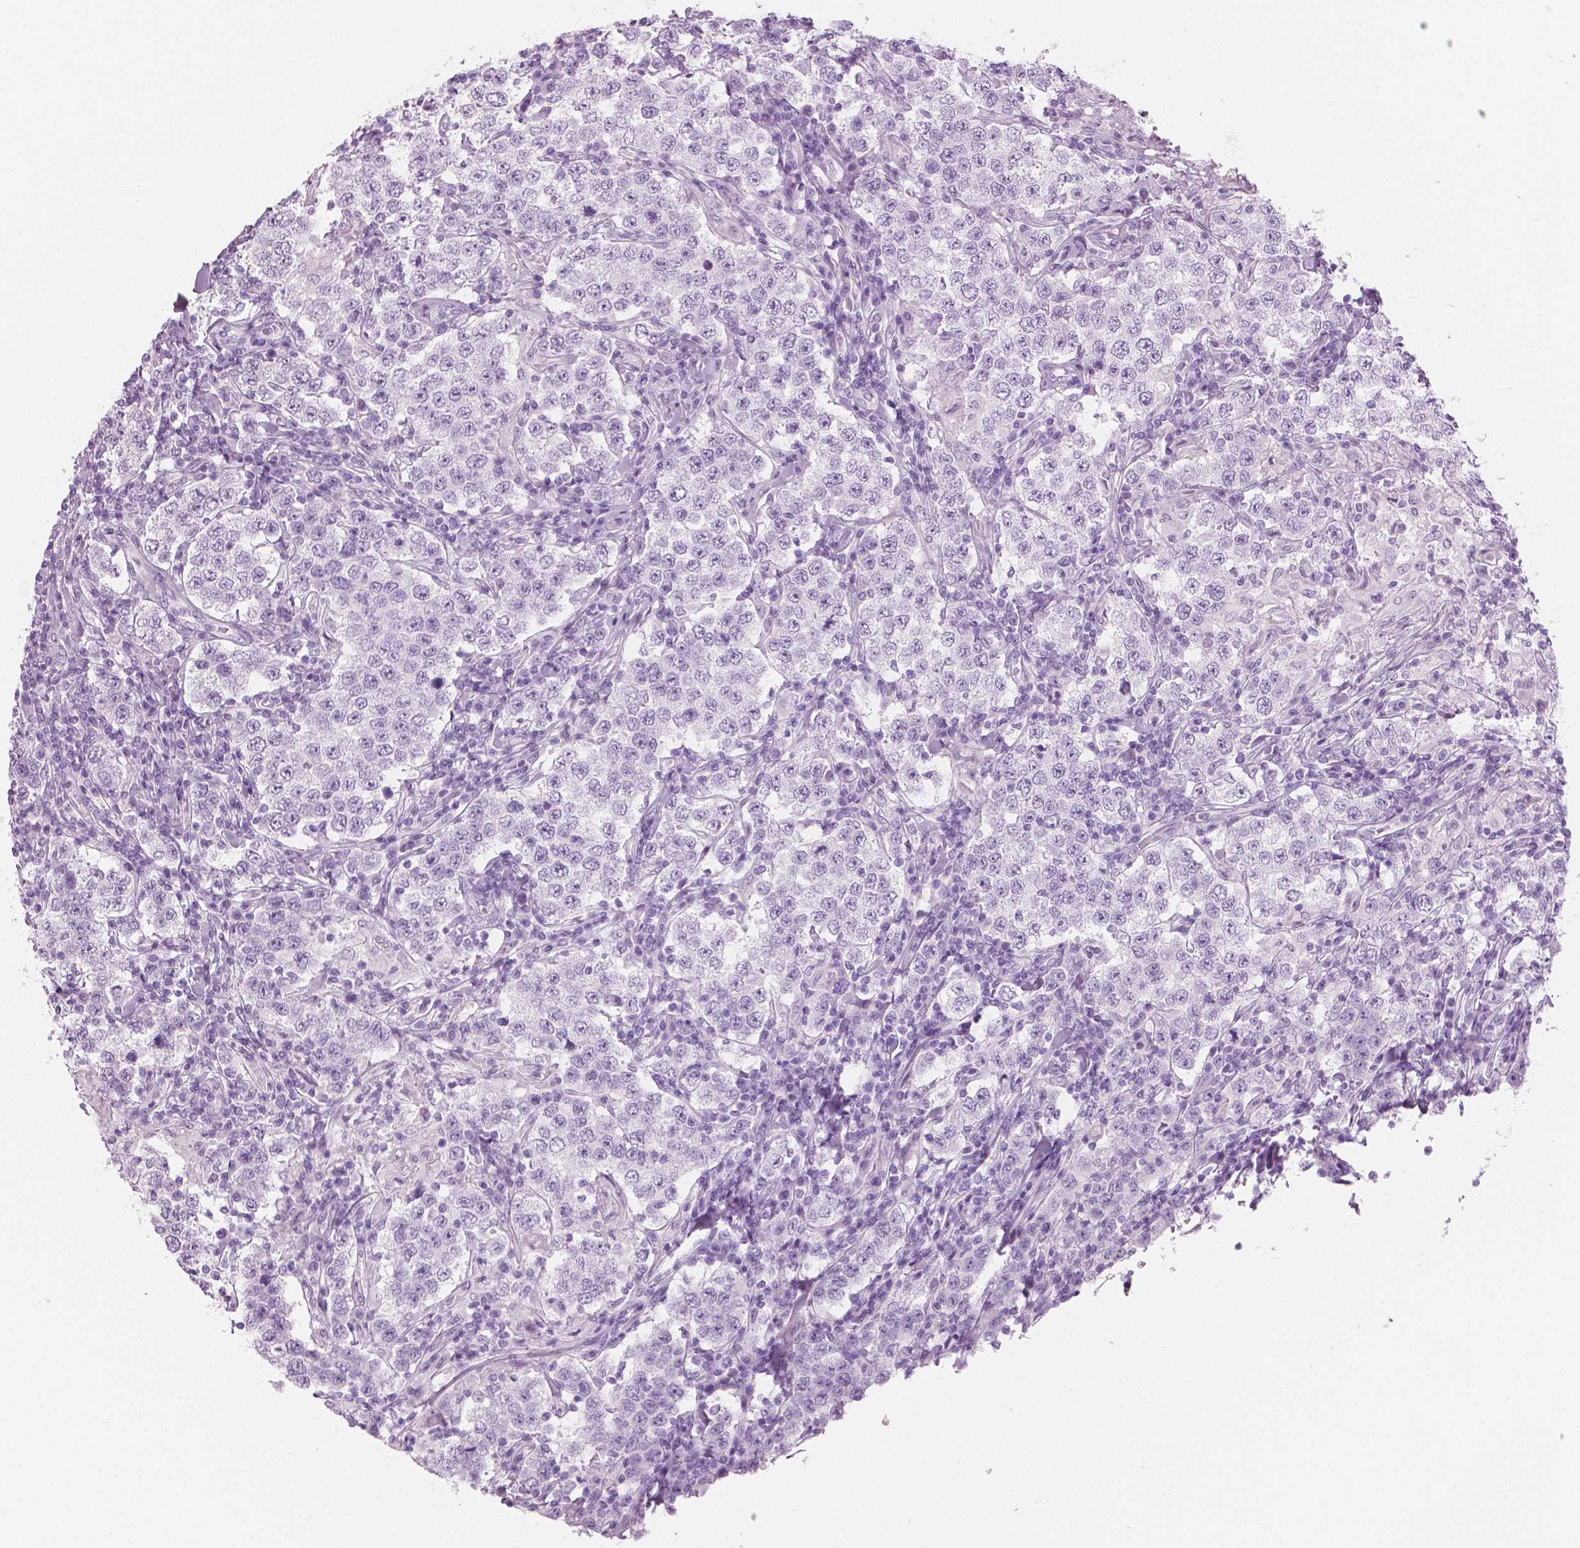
{"staining": {"intensity": "negative", "quantity": "none", "location": "none"}, "tissue": "testis cancer", "cell_type": "Tumor cells", "image_type": "cancer", "snomed": [{"axis": "morphology", "description": "Seminoma, NOS"}, {"axis": "morphology", "description": "Carcinoma, Embryonal, NOS"}, {"axis": "topography", "description": "Testis"}], "caption": "There is no significant expression in tumor cells of testis cancer (embryonal carcinoma).", "gene": "PLIN4", "patient": {"sex": "male", "age": 41}}